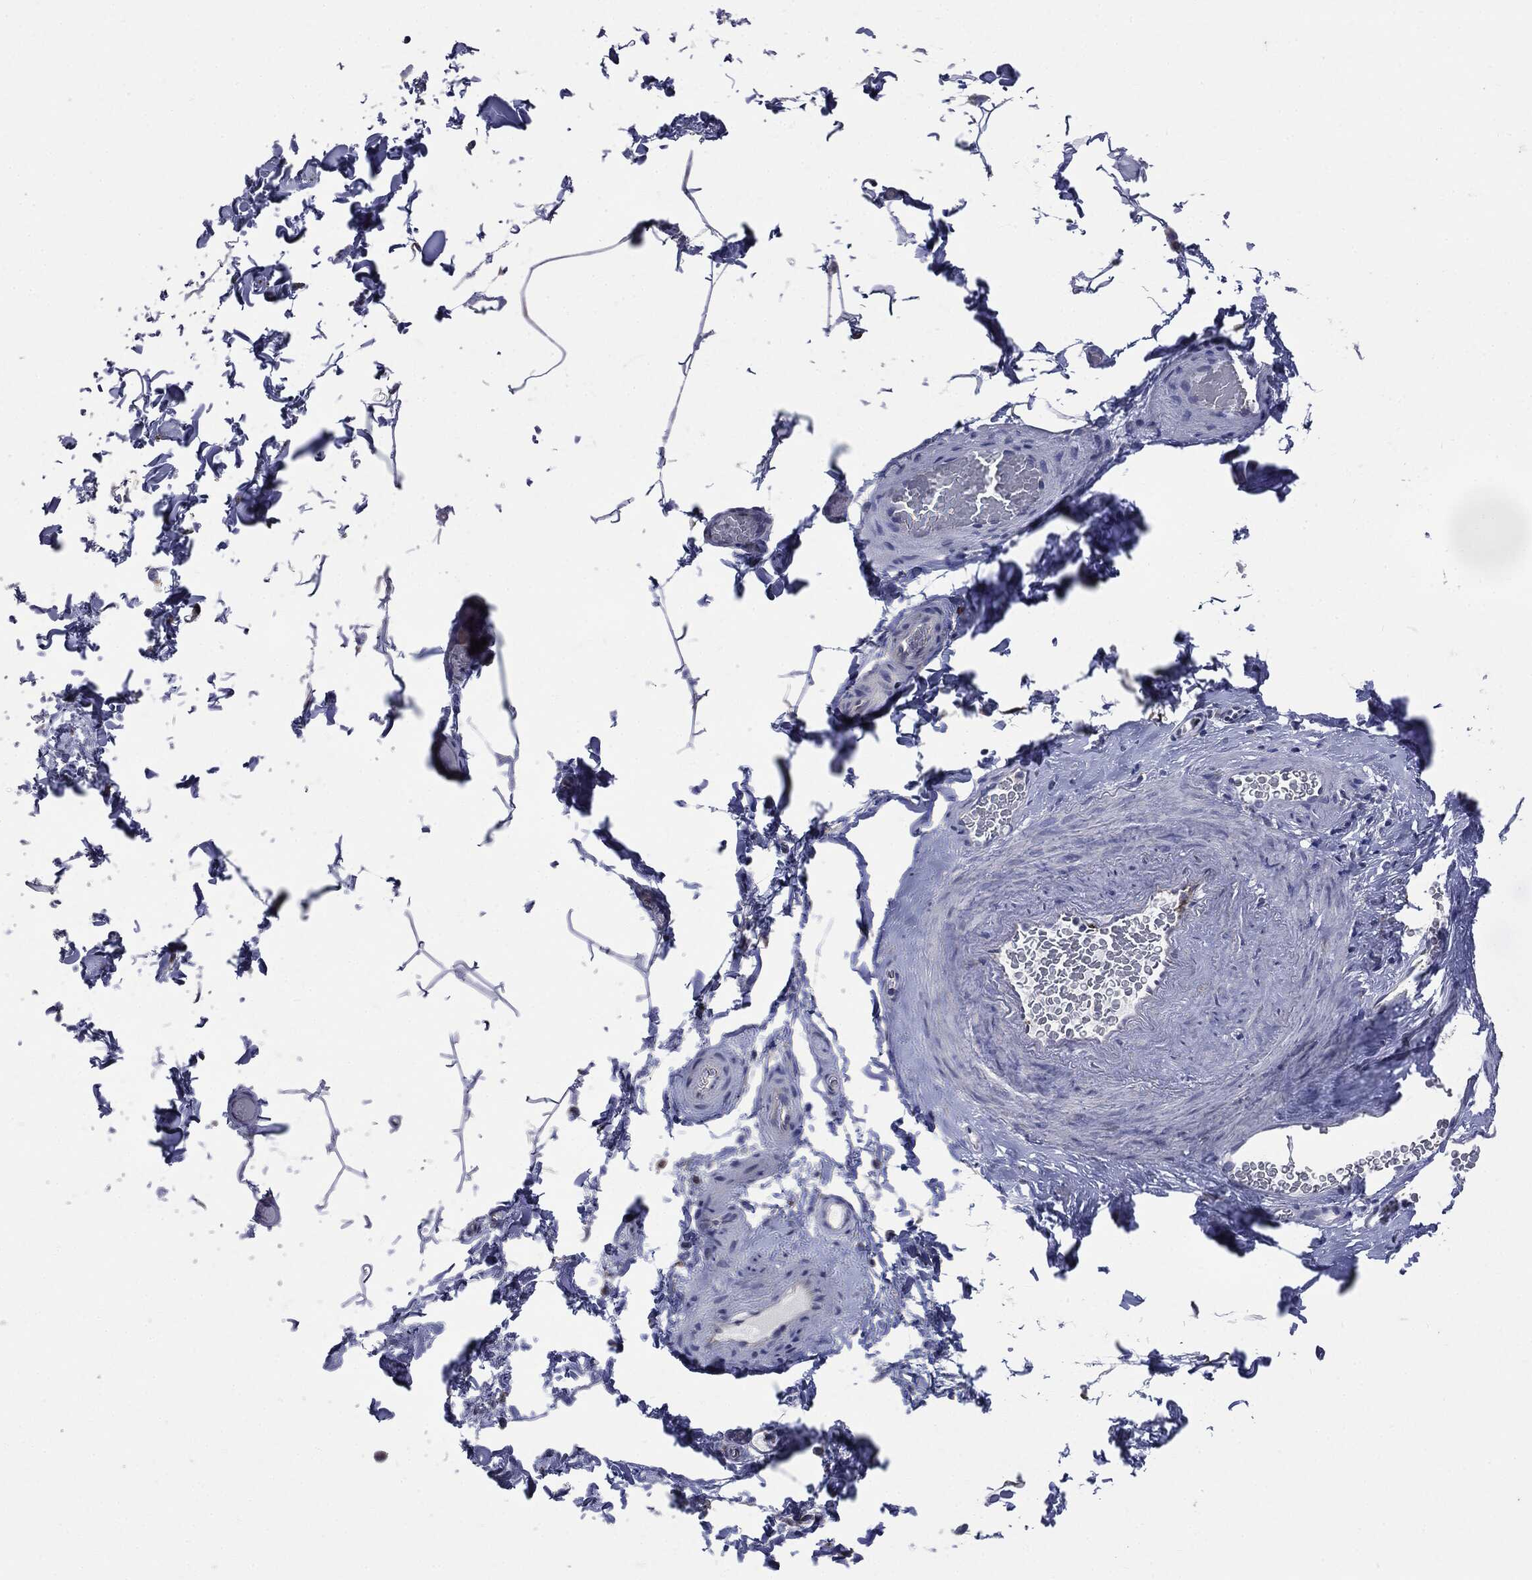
{"staining": {"intensity": "negative", "quantity": "none", "location": "none"}, "tissue": "adipose tissue", "cell_type": "Adipocytes", "image_type": "normal", "snomed": [{"axis": "morphology", "description": "Normal tissue, NOS"}, {"axis": "topography", "description": "Soft tissue"}, {"axis": "topography", "description": "Vascular tissue"}], "caption": "A high-resolution photomicrograph shows immunohistochemistry staining of normal adipose tissue, which exhibits no significant expression in adipocytes. The staining is performed using DAB brown chromogen with nuclei counter-stained in using hematoxylin.", "gene": "PTGS2", "patient": {"sex": "male", "age": 41}}